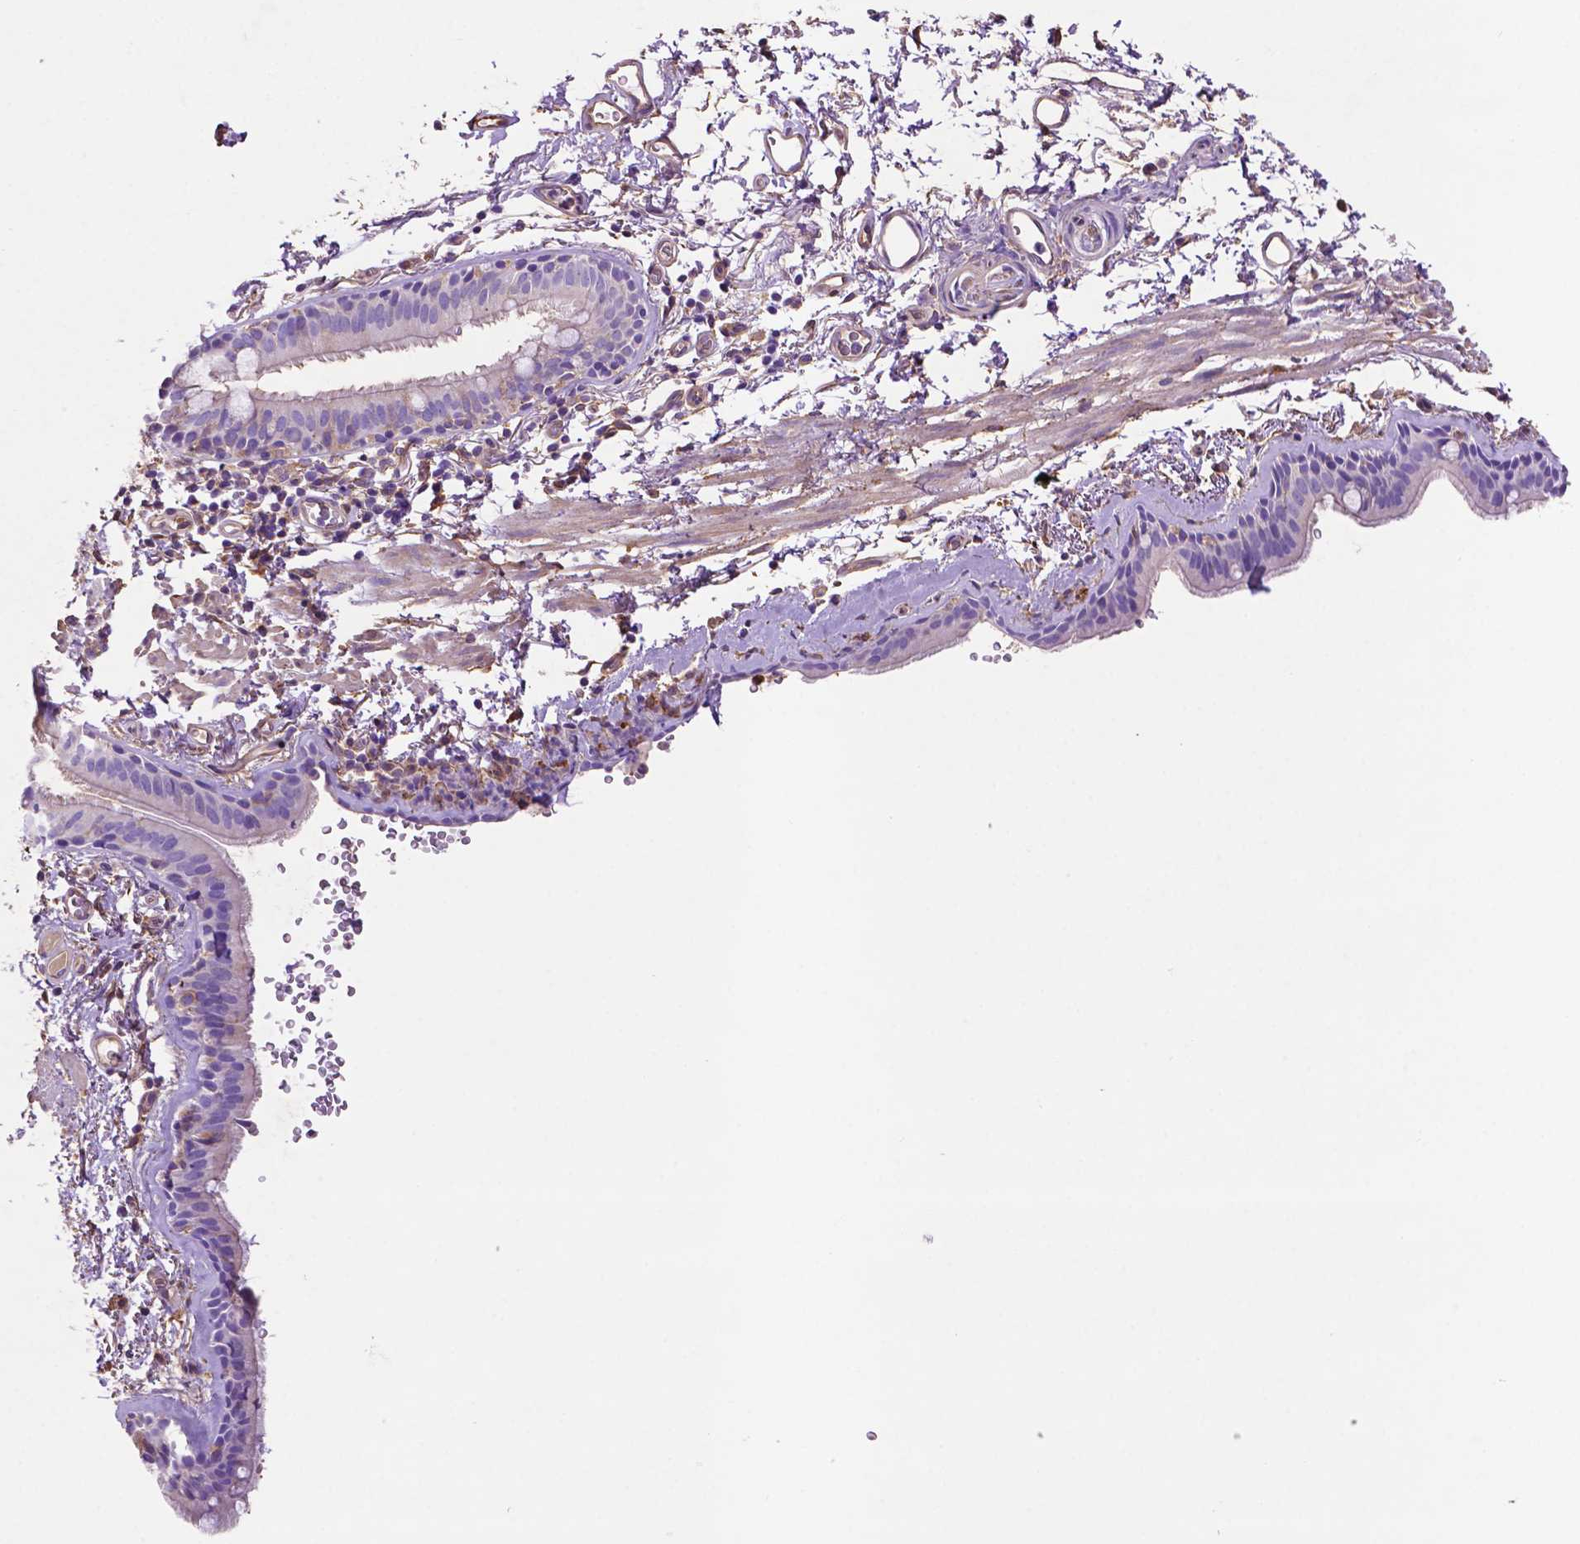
{"staining": {"intensity": "negative", "quantity": "none", "location": "none"}, "tissue": "bronchus", "cell_type": "Respiratory epithelial cells", "image_type": "normal", "snomed": [{"axis": "morphology", "description": "Normal tissue, NOS"}, {"axis": "topography", "description": "Lymph node"}, {"axis": "topography", "description": "Bronchus"}], "caption": "High magnification brightfield microscopy of benign bronchus stained with DAB (brown) and counterstained with hematoxylin (blue): respiratory epithelial cells show no significant positivity. Brightfield microscopy of immunohistochemistry stained with DAB (3,3'-diaminobenzidine) (brown) and hematoxylin (blue), captured at high magnification.", "gene": "GDPD5", "patient": {"sex": "female", "age": 70}}